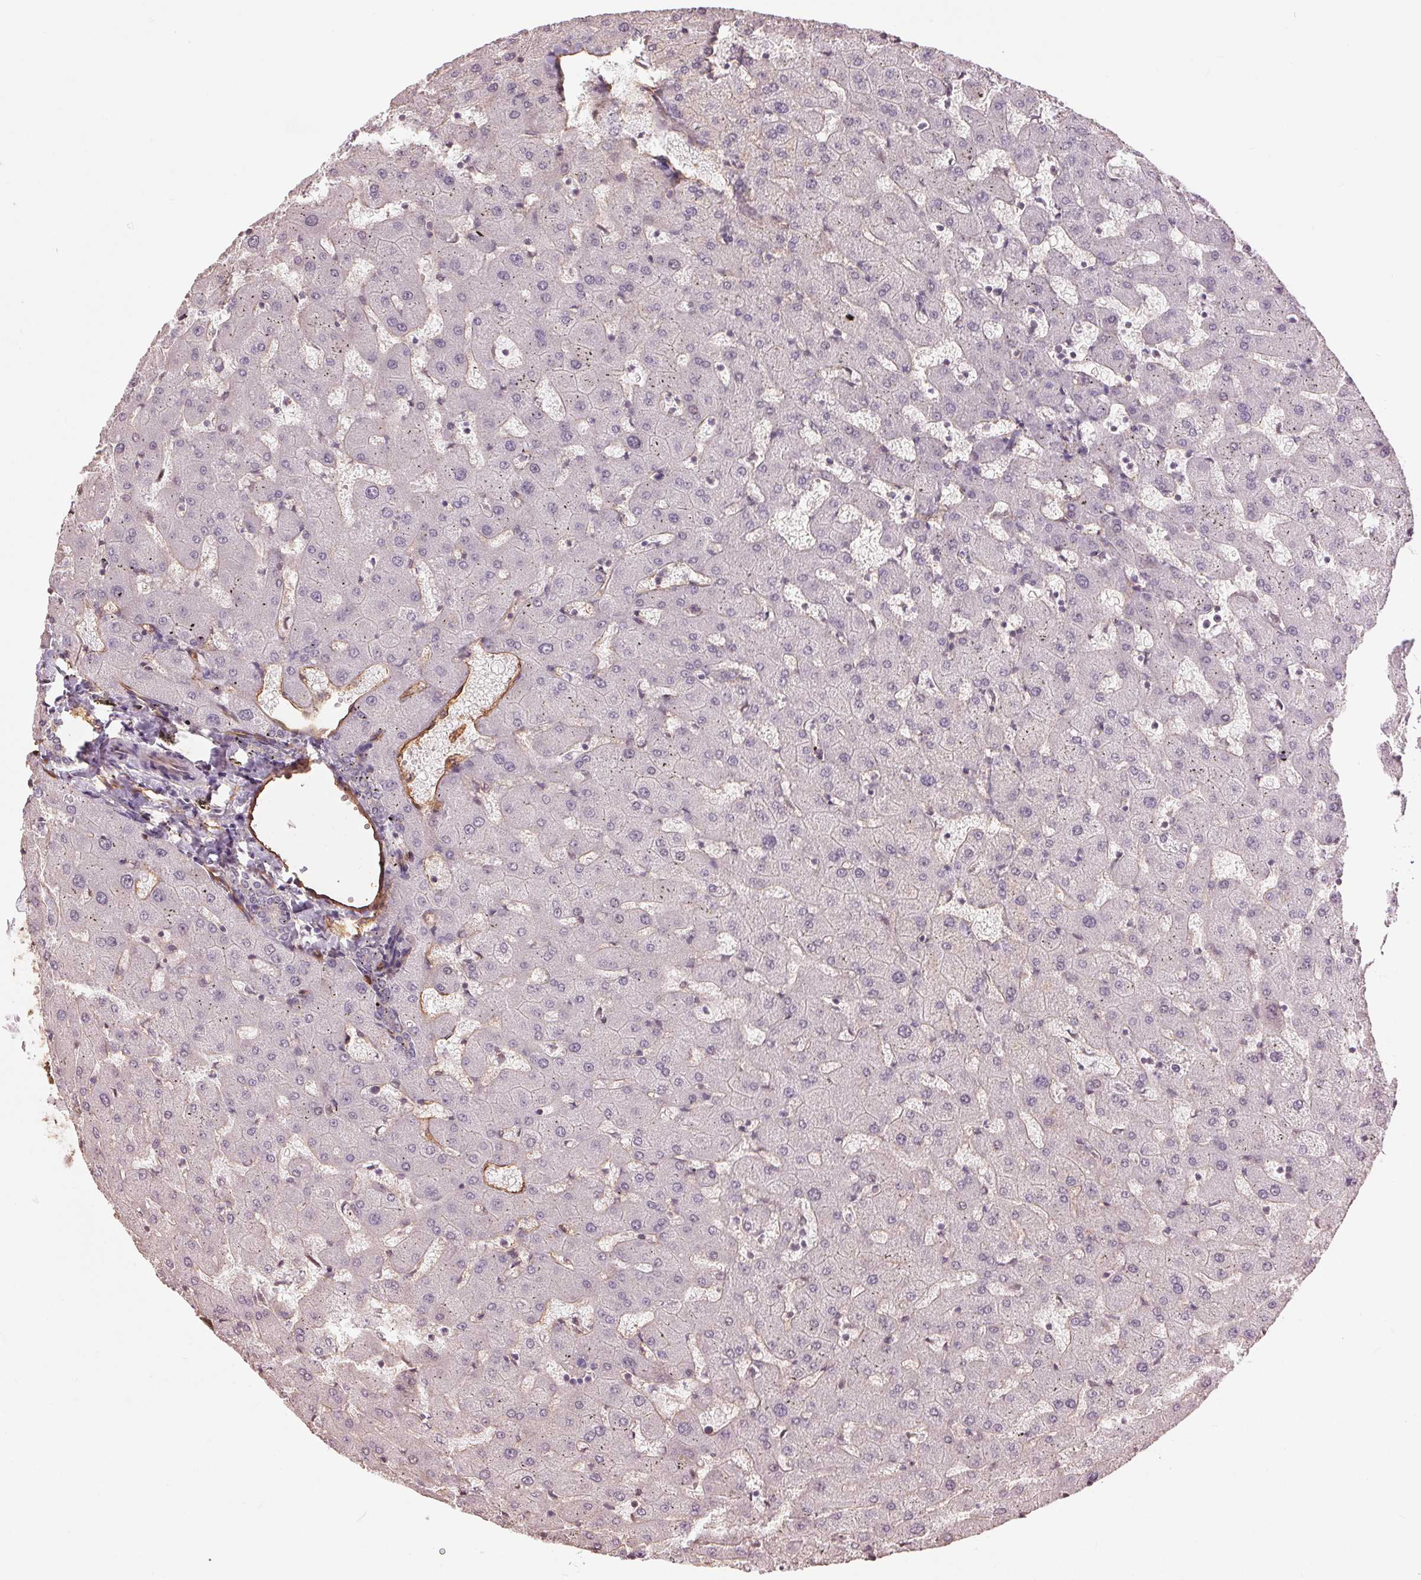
{"staining": {"intensity": "negative", "quantity": "none", "location": "none"}, "tissue": "liver", "cell_type": "Cholangiocytes", "image_type": "normal", "snomed": [{"axis": "morphology", "description": "Normal tissue, NOS"}, {"axis": "topography", "description": "Liver"}], "caption": "The image demonstrates no staining of cholangiocytes in benign liver.", "gene": "PALM", "patient": {"sex": "female", "age": 63}}